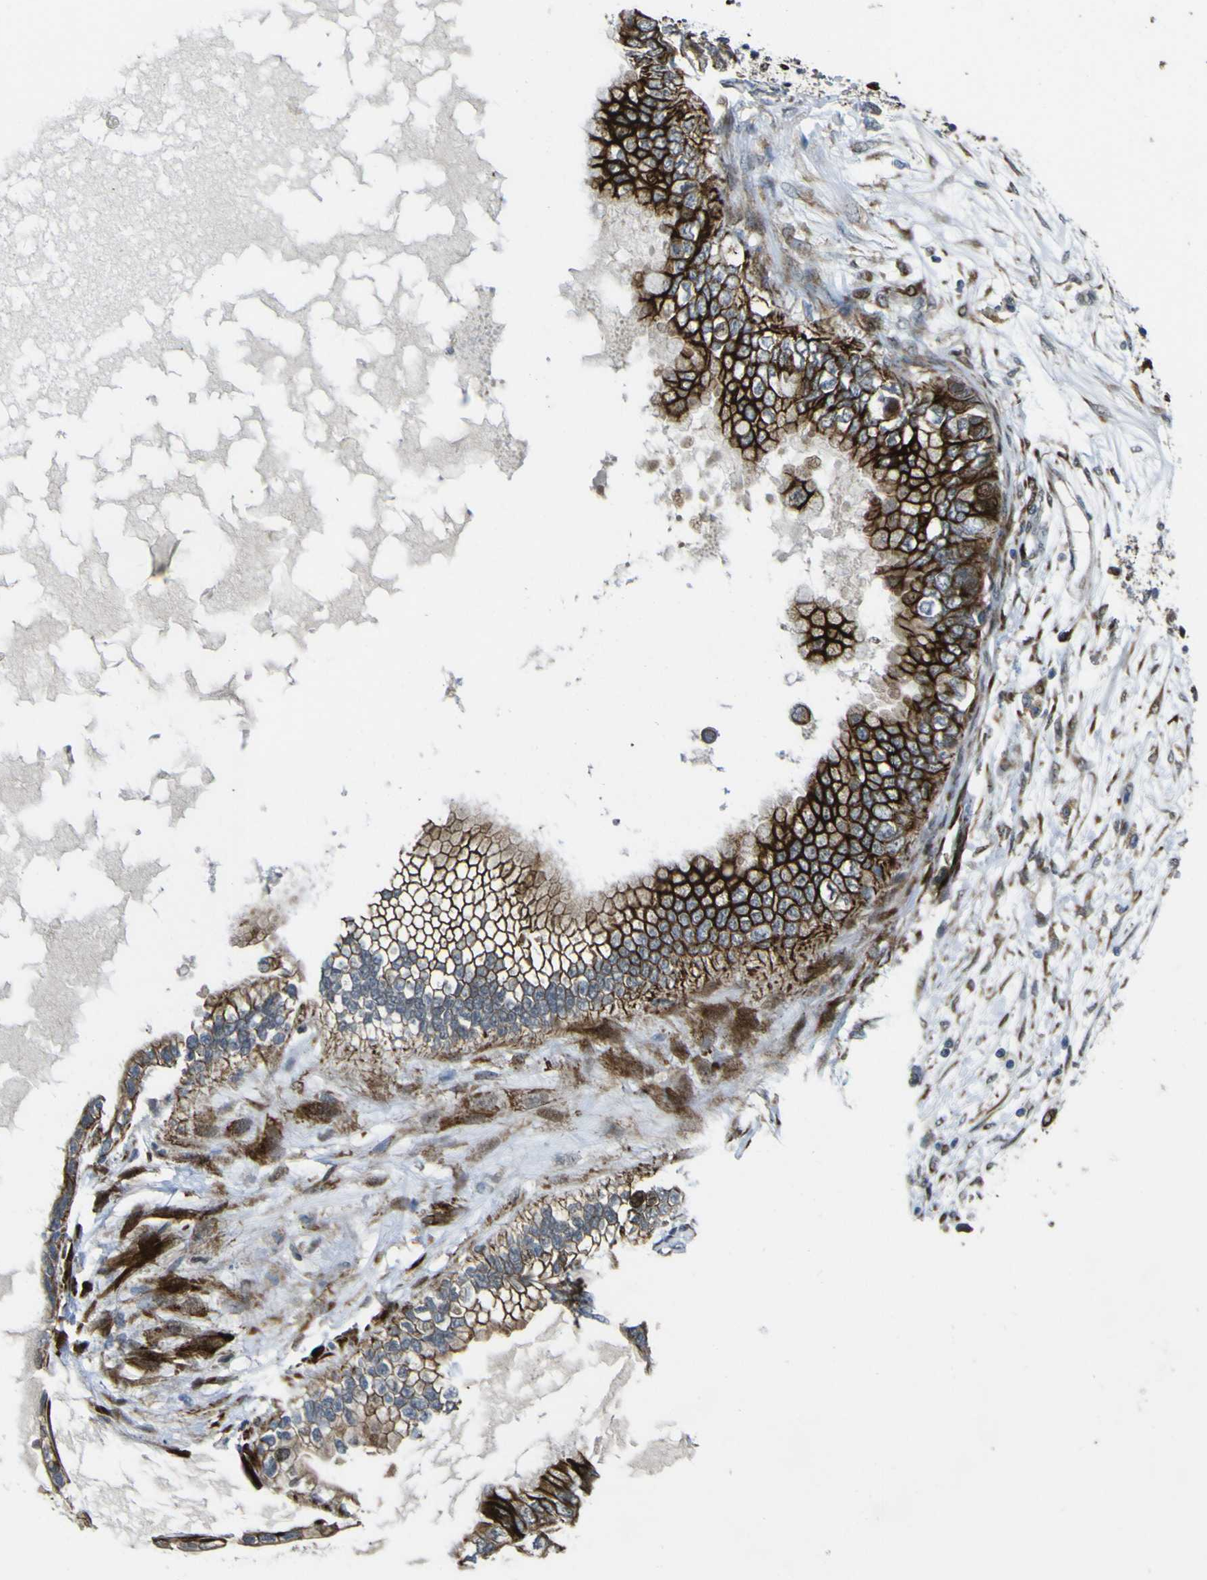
{"staining": {"intensity": "strong", "quantity": ">75%", "location": "cytoplasmic/membranous"}, "tissue": "ovarian cancer", "cell_type": "Tumor cells", "image_type": "cancer", "snomed": [{"axis": "morphology", "description": "Cystadenocarcinoma, mucinous, NOS"}, {"axis": "topography", "description": "Ovary"}], "caption": "The image exhibits a brown stain indicating the presence of a protein in the cytoplasmic/membranous of tumor cells in ovarian cancer (mucinous cystadenocarcinoma).", "gene": "LBHD1", "patient": {"sex": "female", "age": 80}}